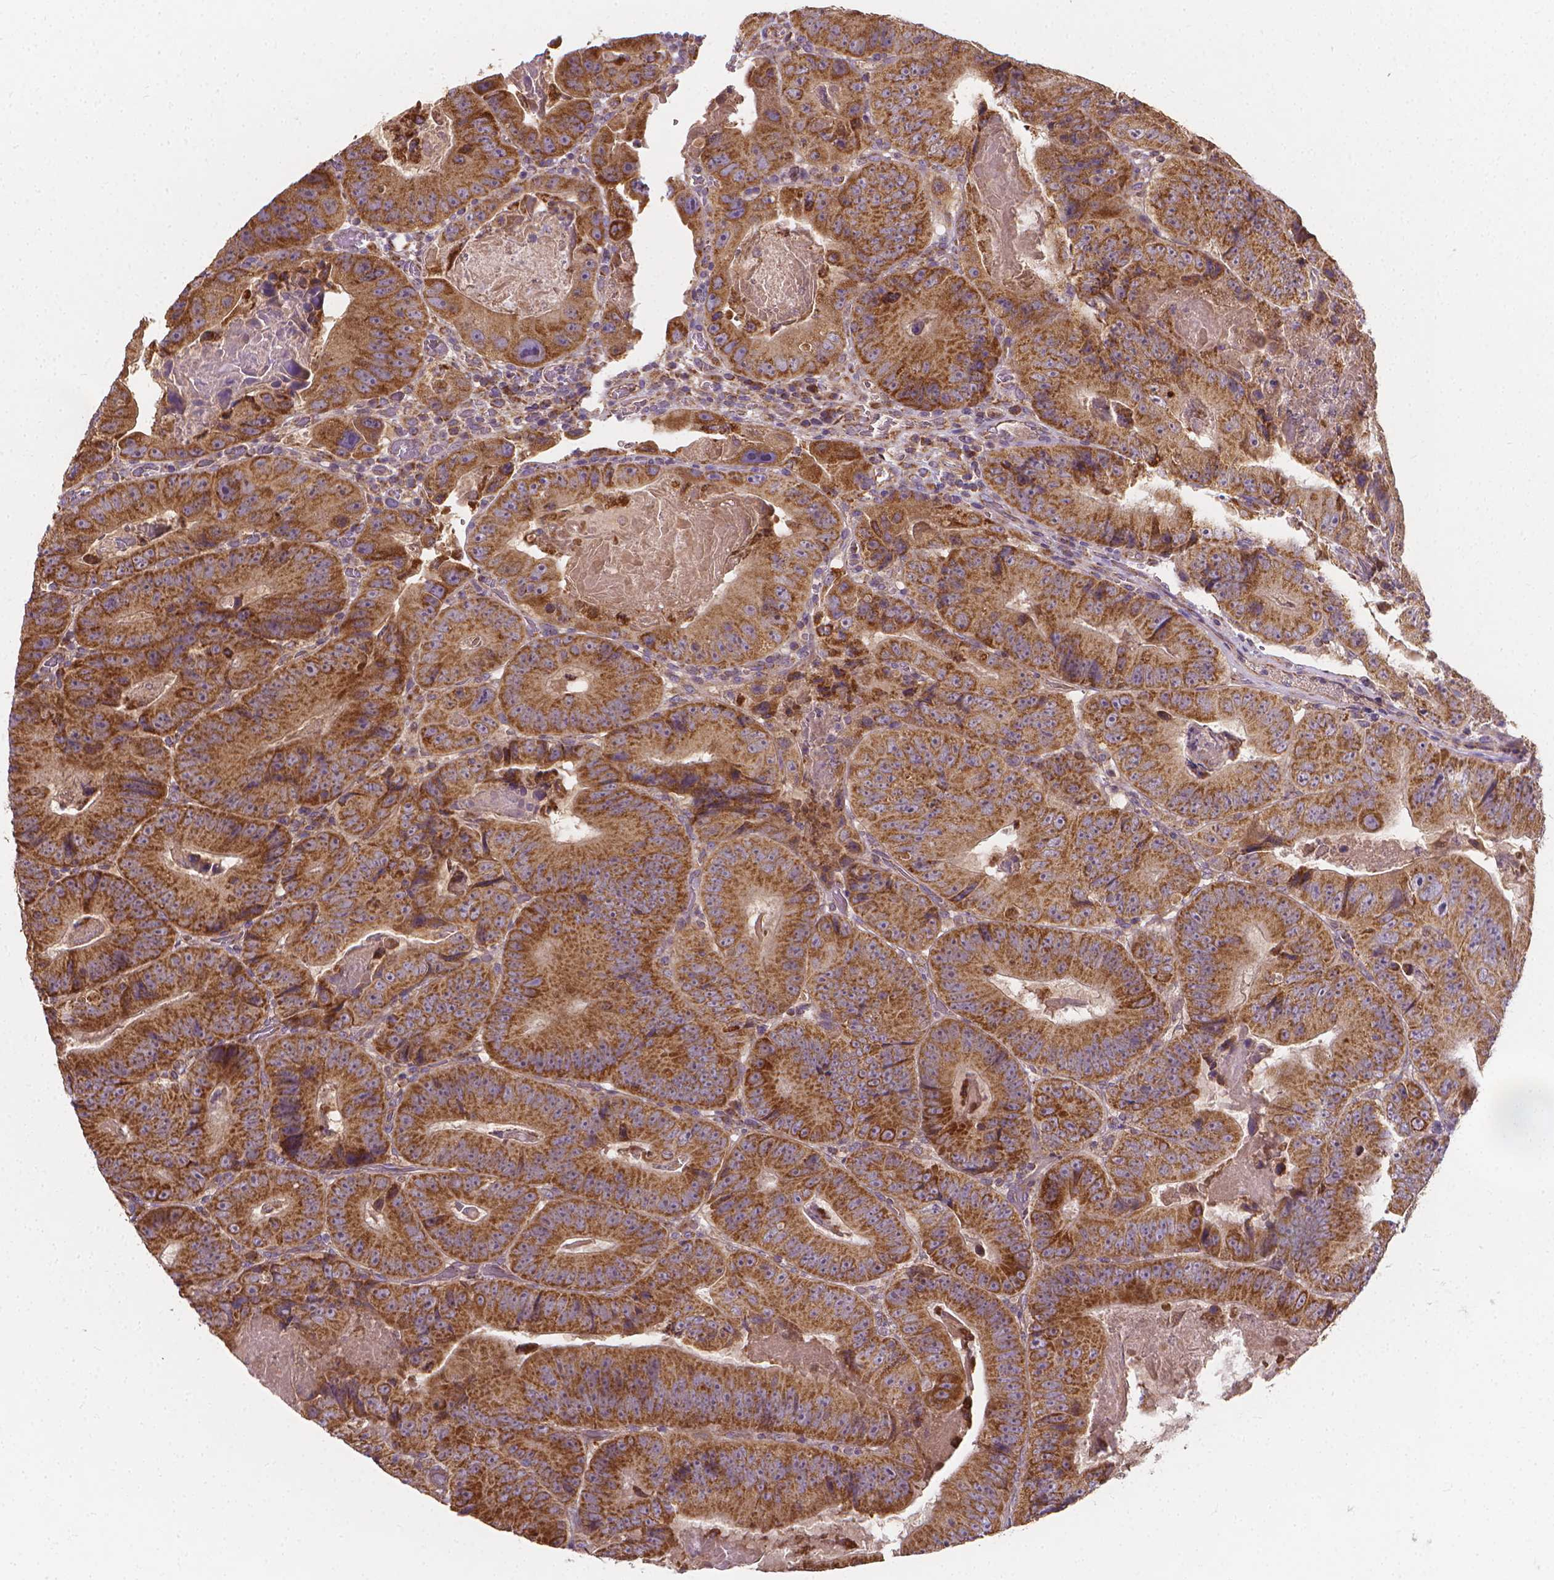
{"staining": {"intensity": "strong", "quantity": ">75%", "location": "cytoplasmic/membranous"}, "tissue": "colorectal cancer", "cell_type": "Tumor cells", "image_type": "cancer", "snomed": [{"axis": "morphology", "description": "Adenocarcinoma, NOS"}, {"axis": "topography", "description": "Colon"}], "caption": "Immunohistochemical staining of human colorectal cancer shows high levels of strong cytoplasmic/membranous staining in approximately >75% of tumor cells.", "gene": "SNCAIP", "patient": {"sex": "female", "age": 86}}